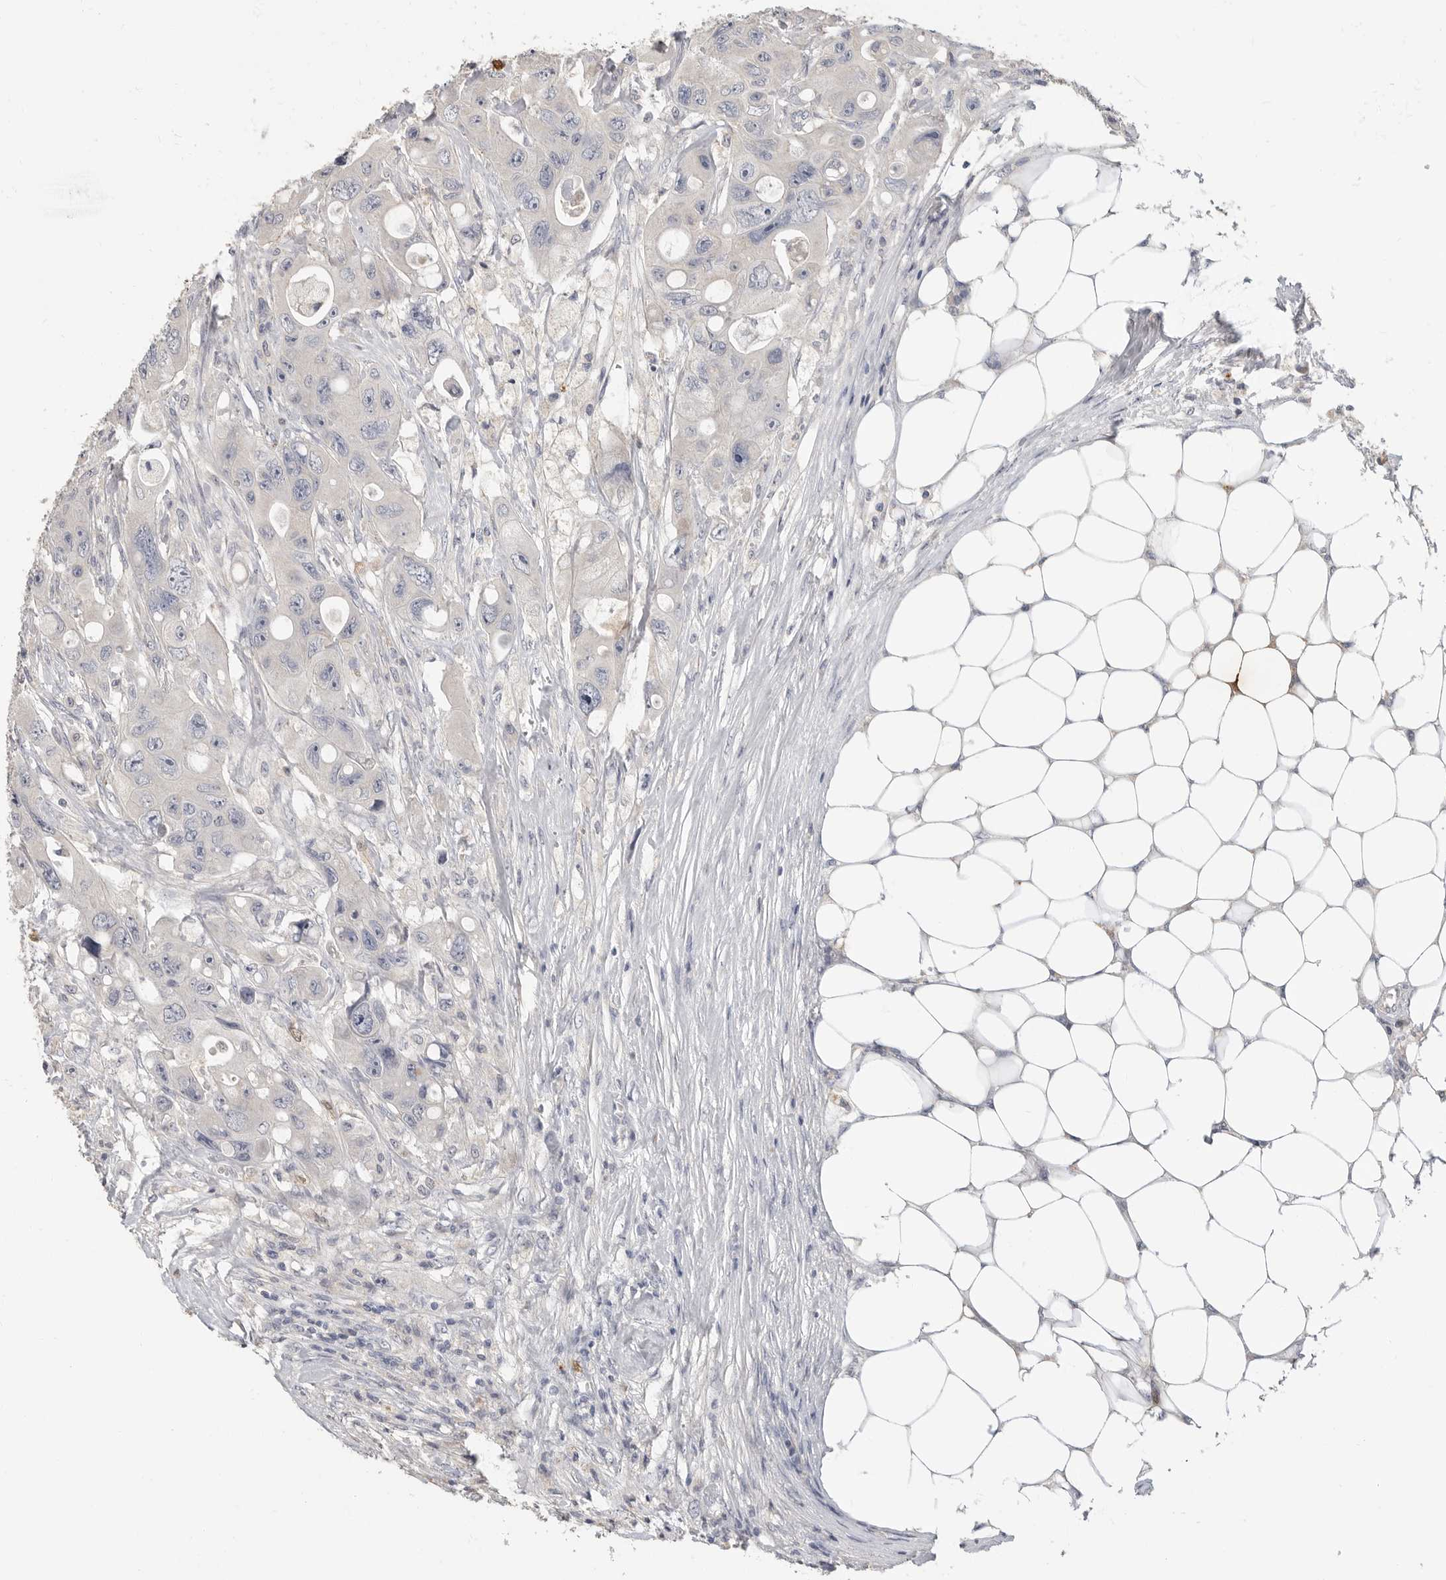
{"staining": {"intensity": "negative", "quantity": "none", "location": "none"}, "tissue": "colorectal cancer", "cell_type": "Tumor cells", "image_type": "cancer", "snomed": [{"axis": "morphology", "description": "Adenocarcinoma, NOS"}, {"axis": "topography", "description": "Colon"}], "caption": "This image is of adenocarcinoma (colorectal) stained with immunohistochemistry (IHC) to label a protein in brown with the nuclei are counter-stained blue. There is no staining in tumor cells.", "gene": "LTBR", "patient": {"sex": "female", "age": 46}}